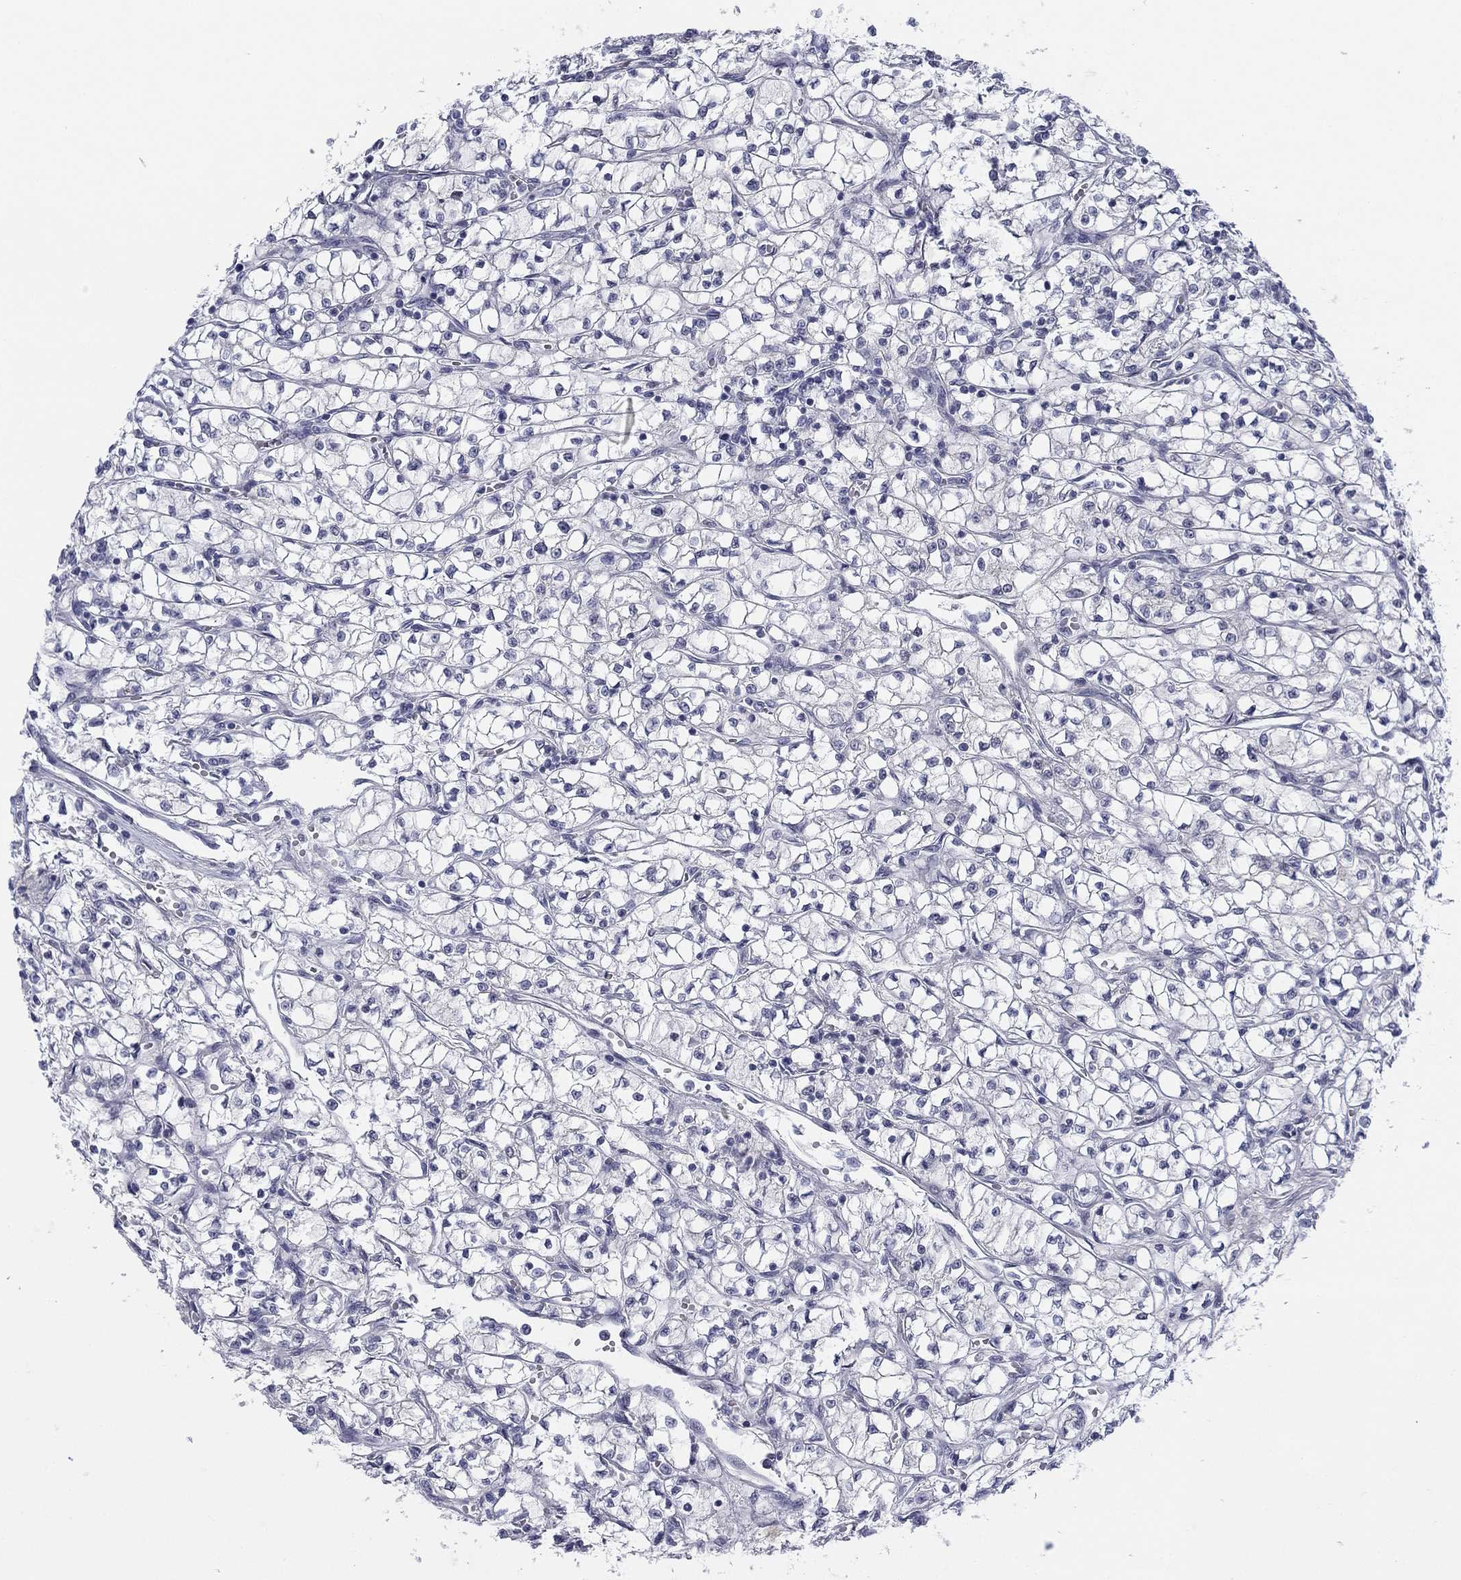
{"staining": {"intensity": "negative", "quantity": "none", "location": "none"}, "tissue": "renal cancer", "cell_type": "Tumor cells", "image_type": "cancer", "snomed": [{"axis": "morphology", "description": "Adenocarcinoma, NOS"}, {"axis": "topography", "description": "Kidney"}], "caption": "This is an IHC micrograph of human renal cancer. There is no expression in tumor cells.", "gene": "DNAL1", "patient": {"sex": "female", "age": 64}}